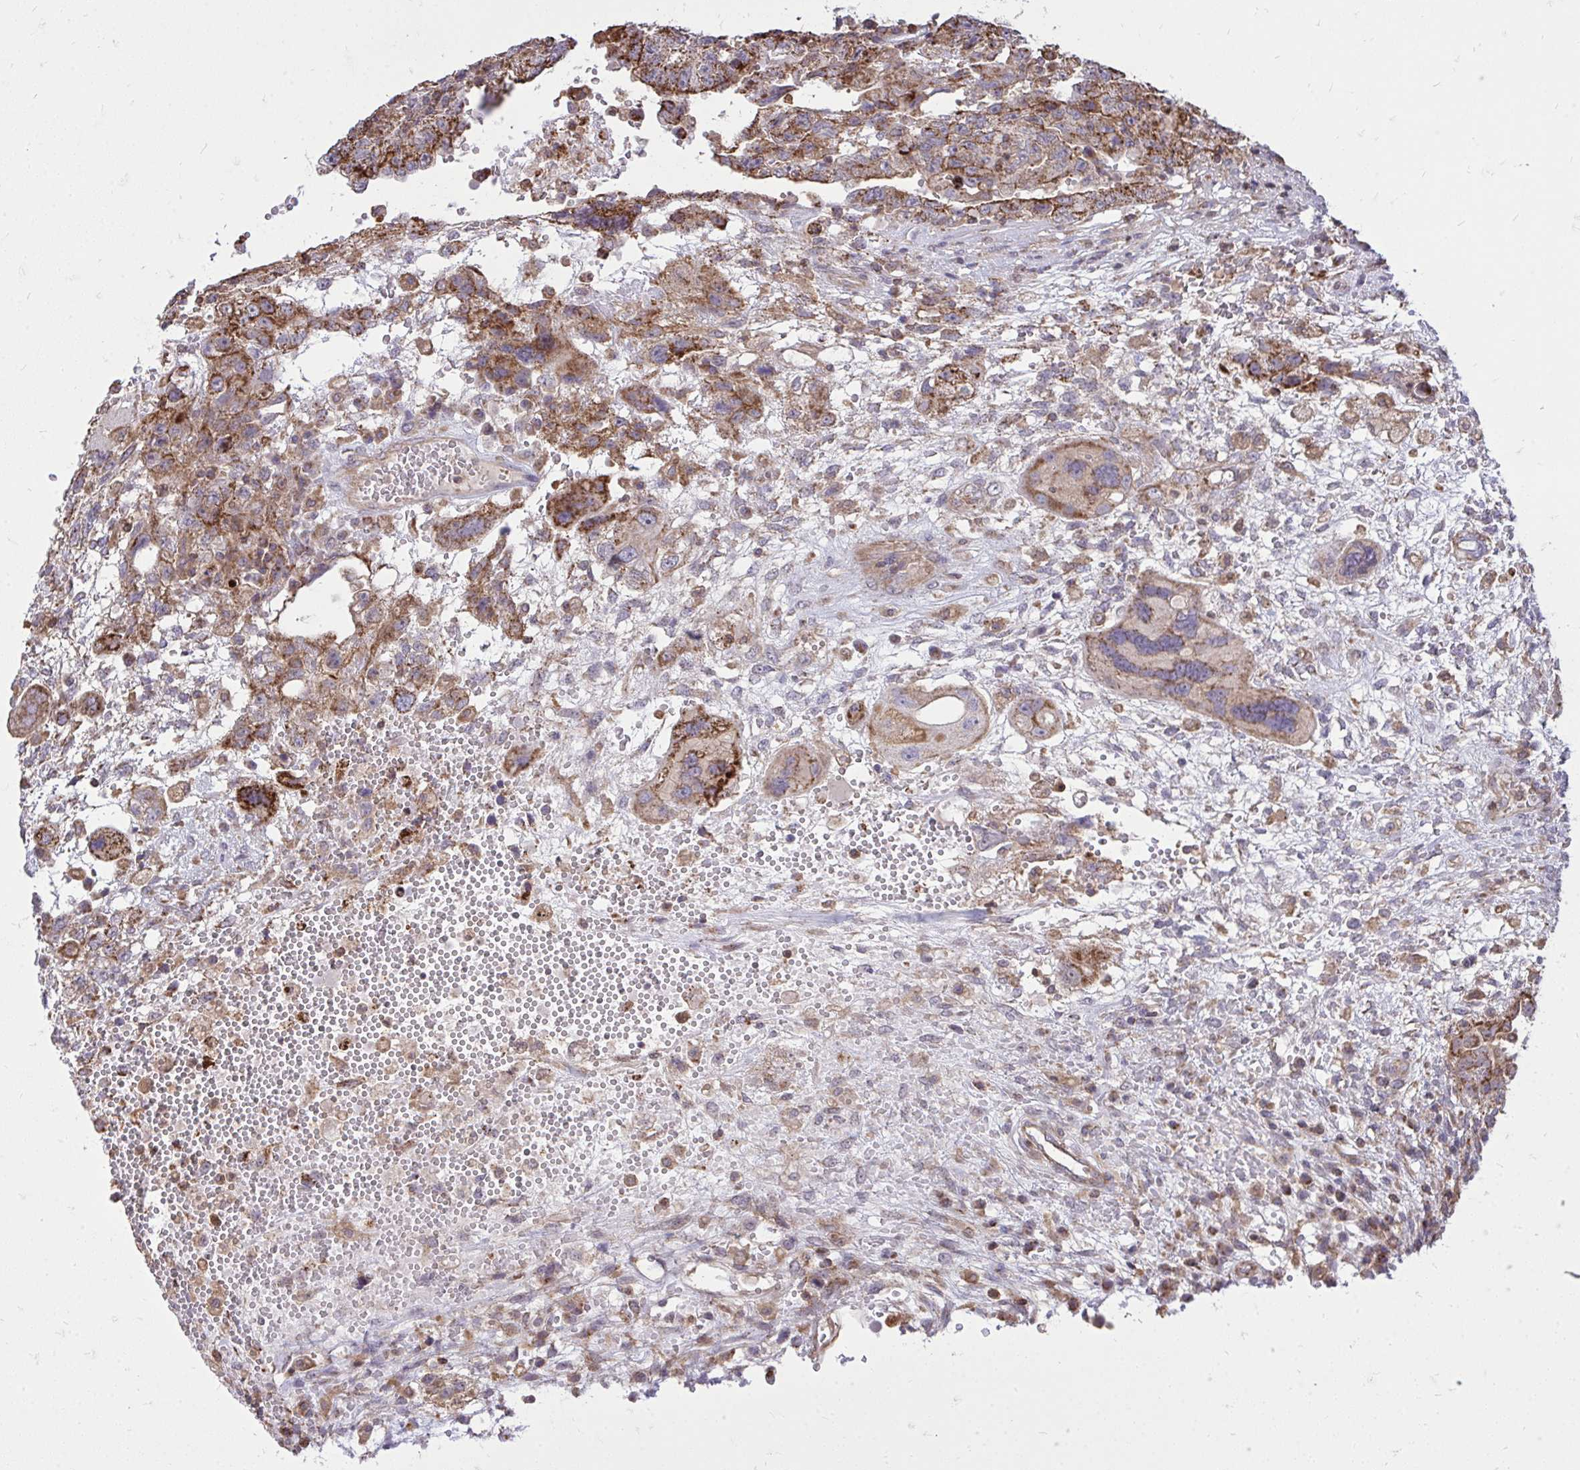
{"staining": {"intensity": "strong", "quantity": ">75%", "location": "cytoplasmic/membranous"}, "tissue": "testis cancer", "cell_type": "Tumor cells", "image_type": "cancer", "snomed": [{"axis": "morphology", "description": "Carcinoma, Embryonal, NOS"}, {"axis": "topography", "description": "Testis"}], "caption": "Immunohistochemical staining of human testis cancer exhibits high levels of strong cytoplasmic/membranous positivity in about >75% of tumor cells. (IHC, brightfield microscopy, high magnification).", "gene": "SLC7A5", "patient": {"sex": "male", "age": 26}}